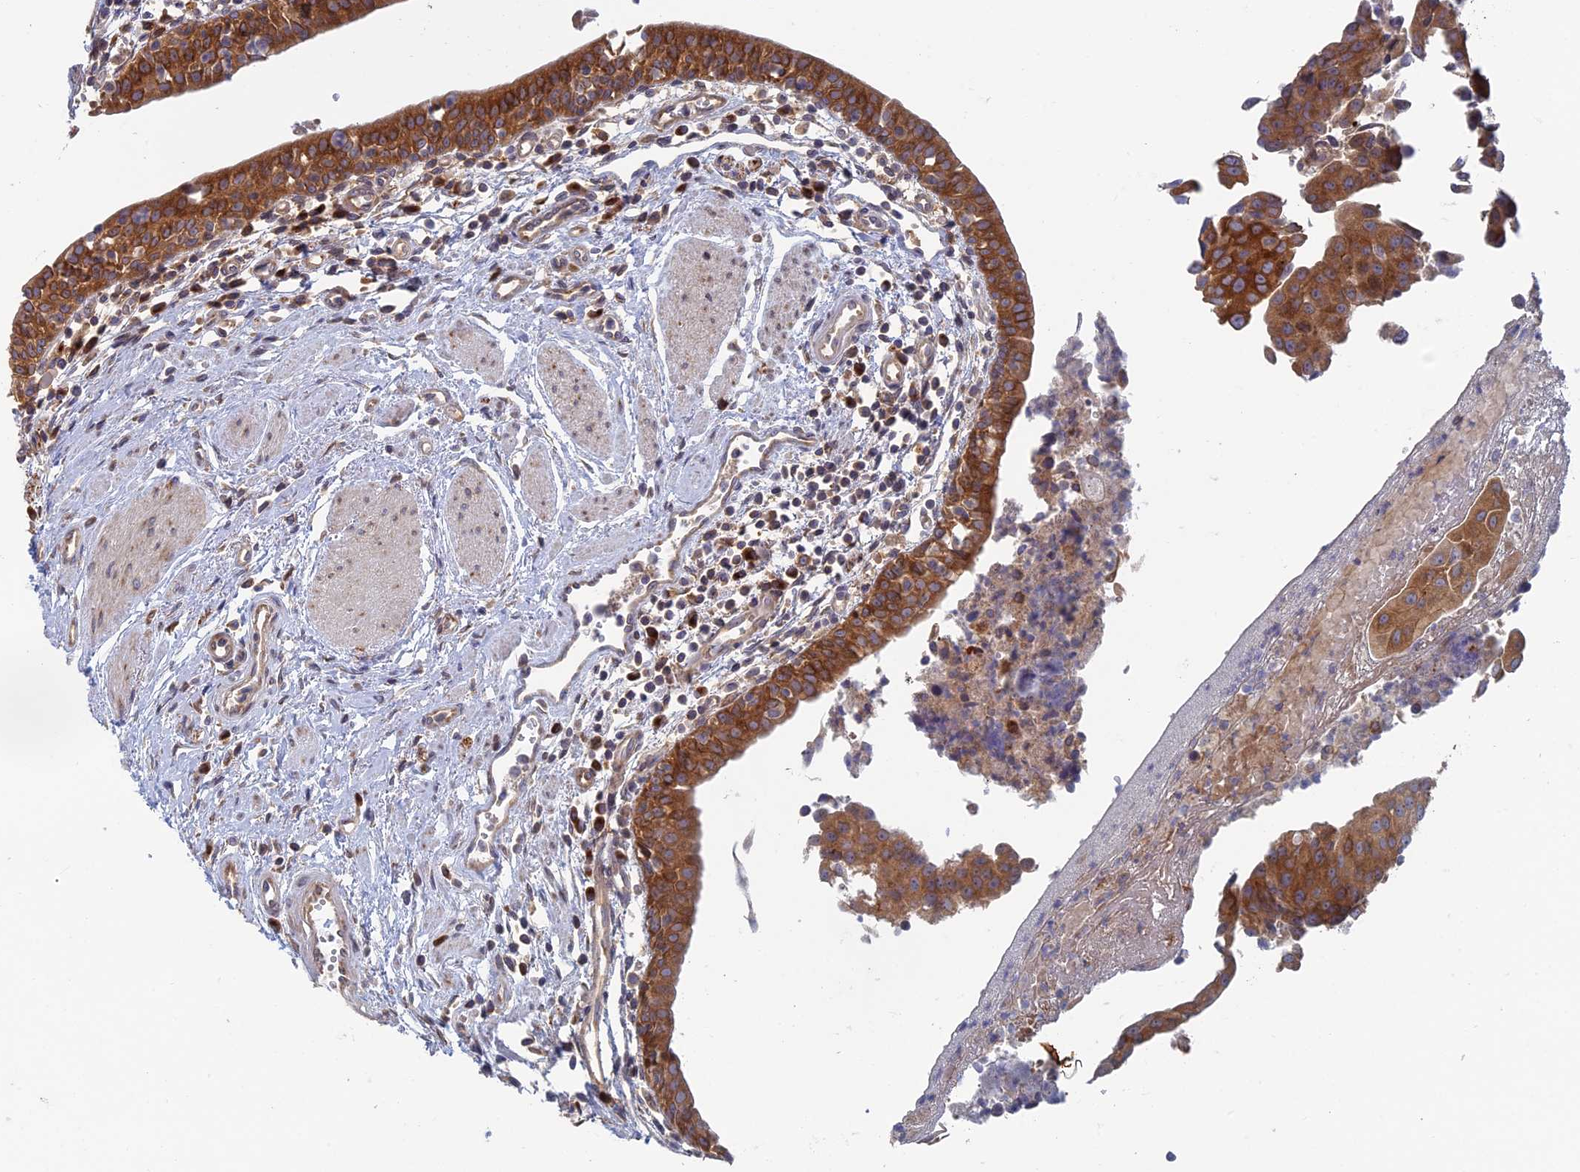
{"staining": {"intensity": "moderate", "quantity": ">75%", "location": "cytoplasmic/membranous"}, "tissue": "urothelial cancer", "cell_type": "Tumor cells", "image_type": "cancer", "snomed": [{"axis": "morphology", "description": "Urothelial carcinoma, High grade"}, {"axis": "topography", "description": "Urinary bladder"}], "caption": "Immunohistochemical staining of urothelial carcinoma (high-grade) shows medium levels of moderate cytoplasmic/membranous positivity in approximately >75% of tumor cells. (DAB = brown stain, brightfield microscopy at high magnification).", "gene": "TBC1D30", "patient": {"sex": "female", "age": 85}}